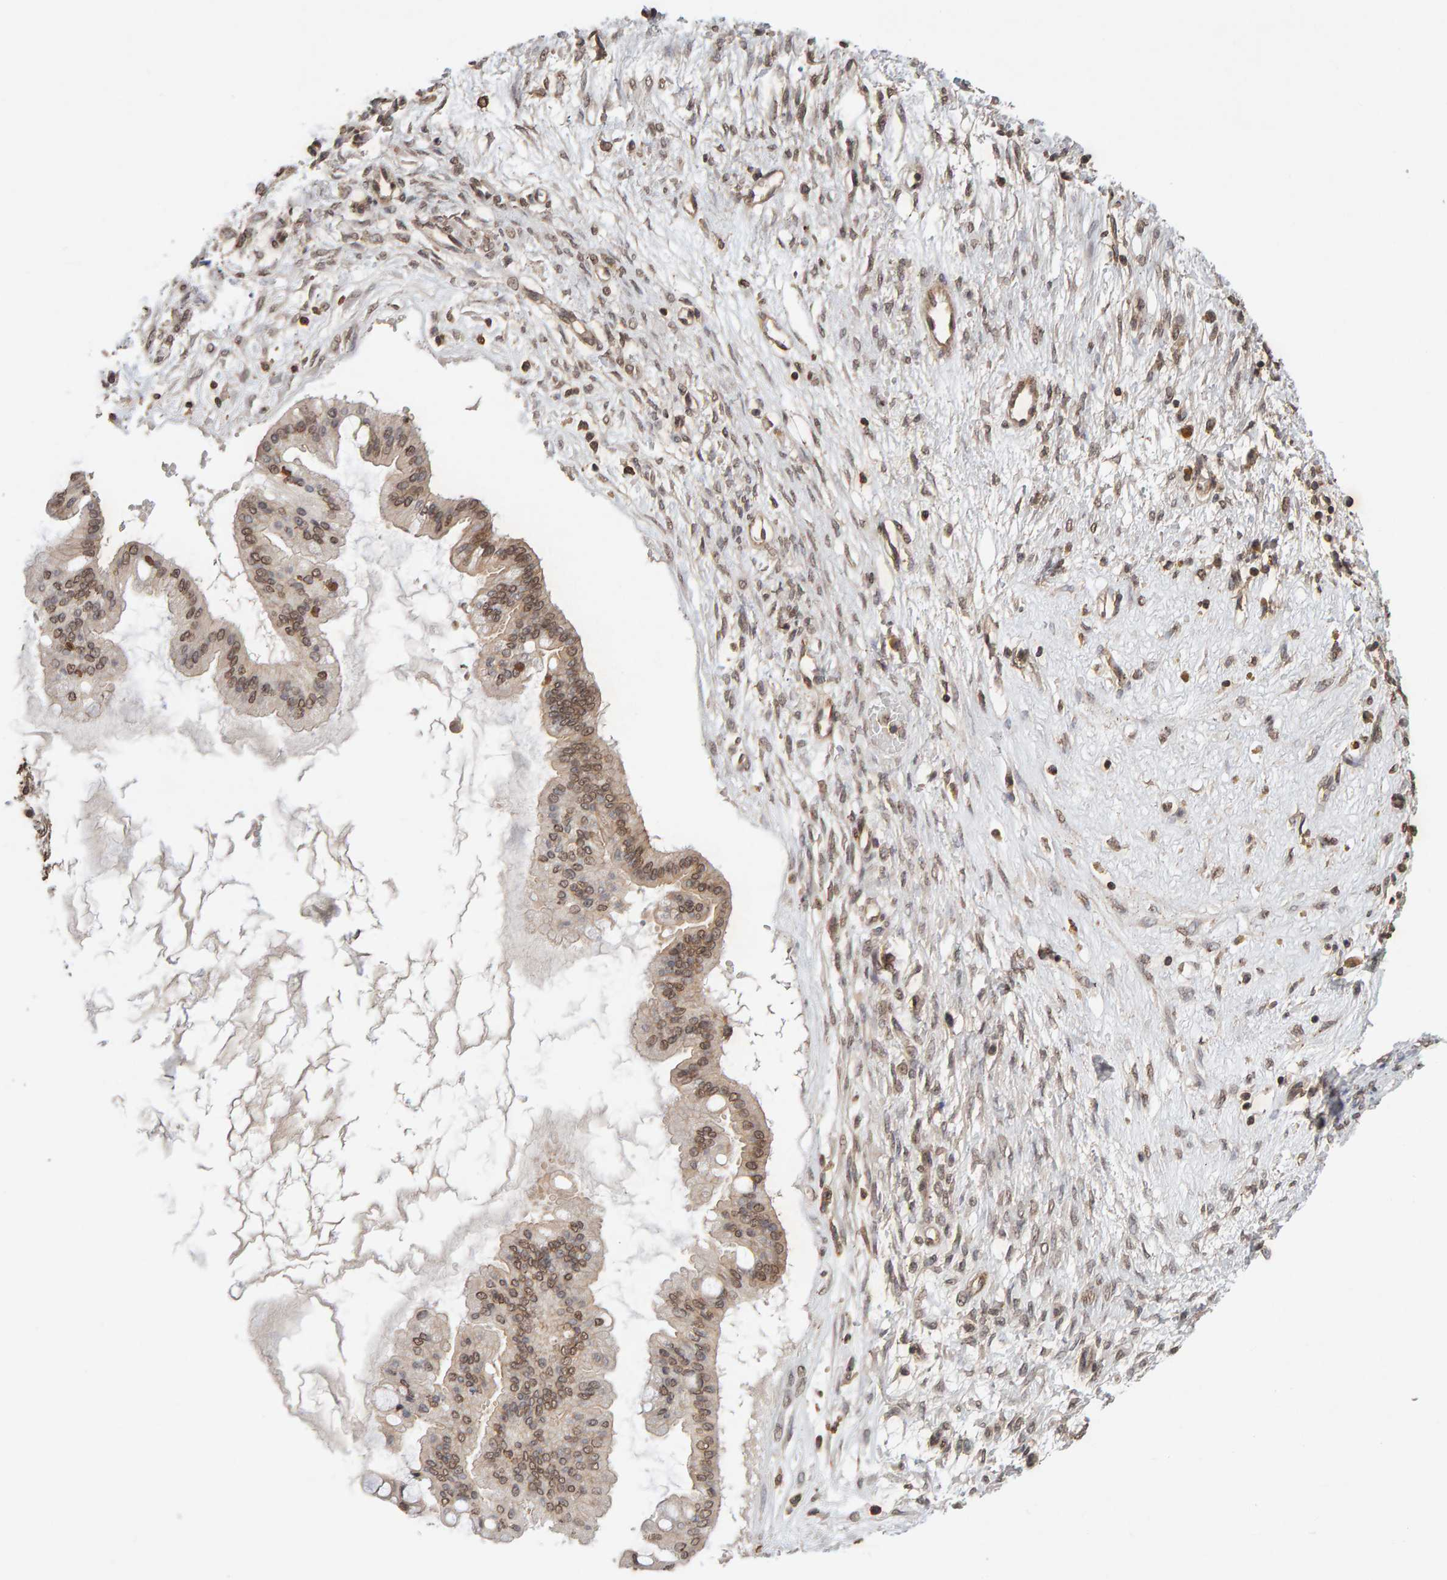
{"staining": {"intensity": "moderate", "quantity": "25%-75%", "location": "cytoplasmic/membranous,nuclear"}, "tissue": "ovarian cancer", "cell_type": "Tumor cells", "image_type": "cancer", "snomed": [{"axis": "morphology", "description": "Cystadenocarcinoma, mucinous, NOS"}, {"axis": "topography", "description": "Ovary"}], "caption": "Tumor cells display medium levels of moderate cytoplasmic/membranous and nuclear positivity in approximately 25%-75% of cells in ovarian cancer (mucinous cystadenocarcinoma).", "gene": "DNAJB5", "patient": {"sex": "female", "age": 73}}